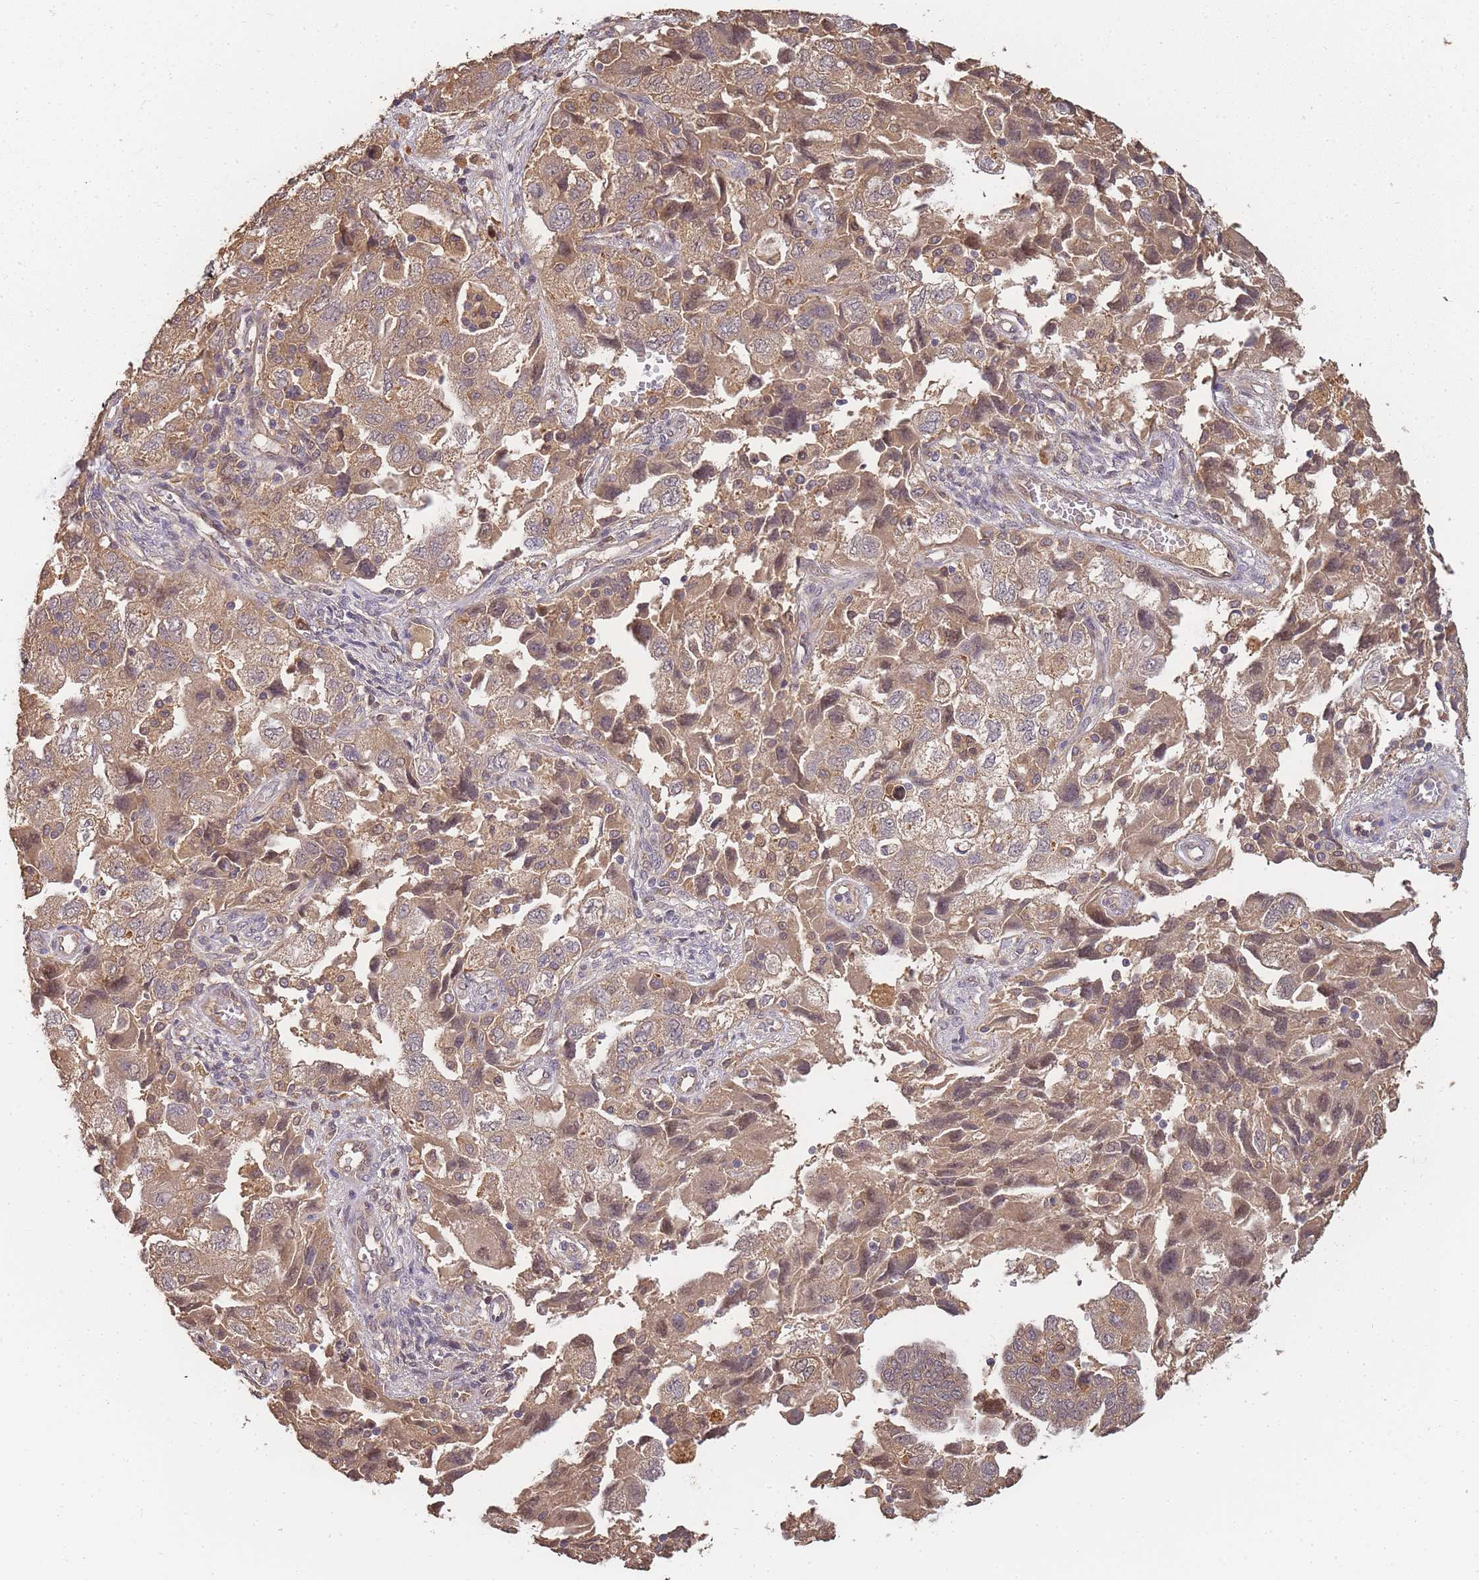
{"staining": {"intensity": "moderate", "quantity": ">75%", "location": "cytoplasmic/membranous"}, "tissue": "ovarian cancer", "cell_type": "Tumor cells", "image_type": "cancer", "snomed": [{"axis": "morphology", "description": "Carcinoma, NOS"}, {"axis": "morphology", "description": "Cystadenocarcinoma, serous, NOS"}, {"axis": "topography", "description": "Ovary"}], "caption": "An immunohistochemistry (IHC) image of neoplastic tissue is shown. Protein staining in brown highlights moderate cytoplasmic/membranous positivity in carcinoma (ovarian) within tumor cells.", "gene": "CDKN2AIPNL", "patient": {"sex": "female", "age": 69}}